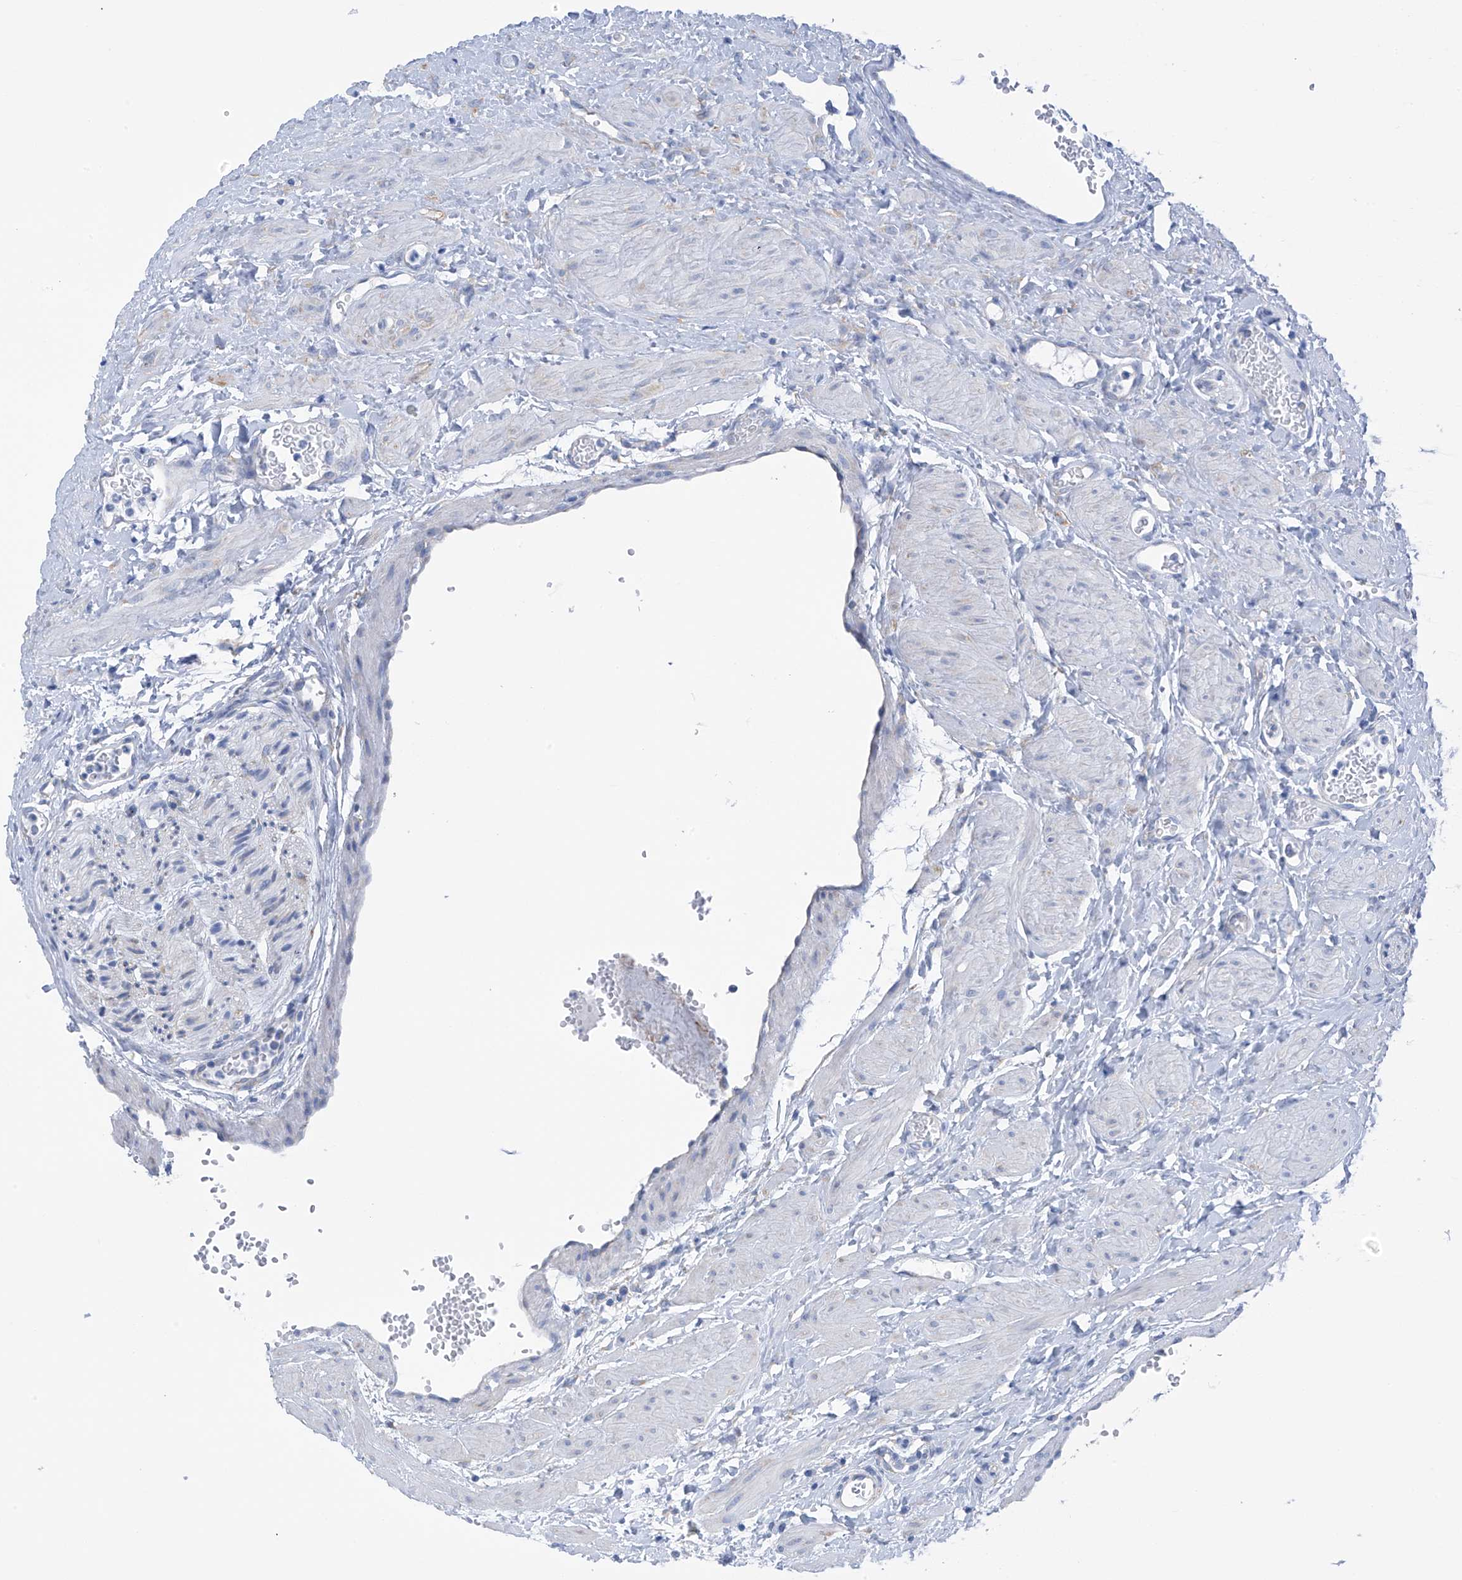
{"staining": {"intensity": "negative", "quantity": "none", "location": "none"}, "tissue": "ovary", "cell_type": "Ovarian stroma cells", "image_type": "normal", "snomed": [{"axis": "morphology", "description": "Normal tissue, NOS"}, {"axis": "morphology", "description": "Cyst, NOS"}, {"axis": "topography", "description": "Ovary"}], "caption": "Immunohistochemical staining of unremarkable ovary demonstrates no significant expression in ovarian stroma cells. Brightfield microscopy of IHC stained with DAB (3,3'-diaminobenzidine) (brown) and hematoxylin (blue), captured at high magnification.", "gene": "RCN2", "patient": {"sex": "female", "age": 33}}